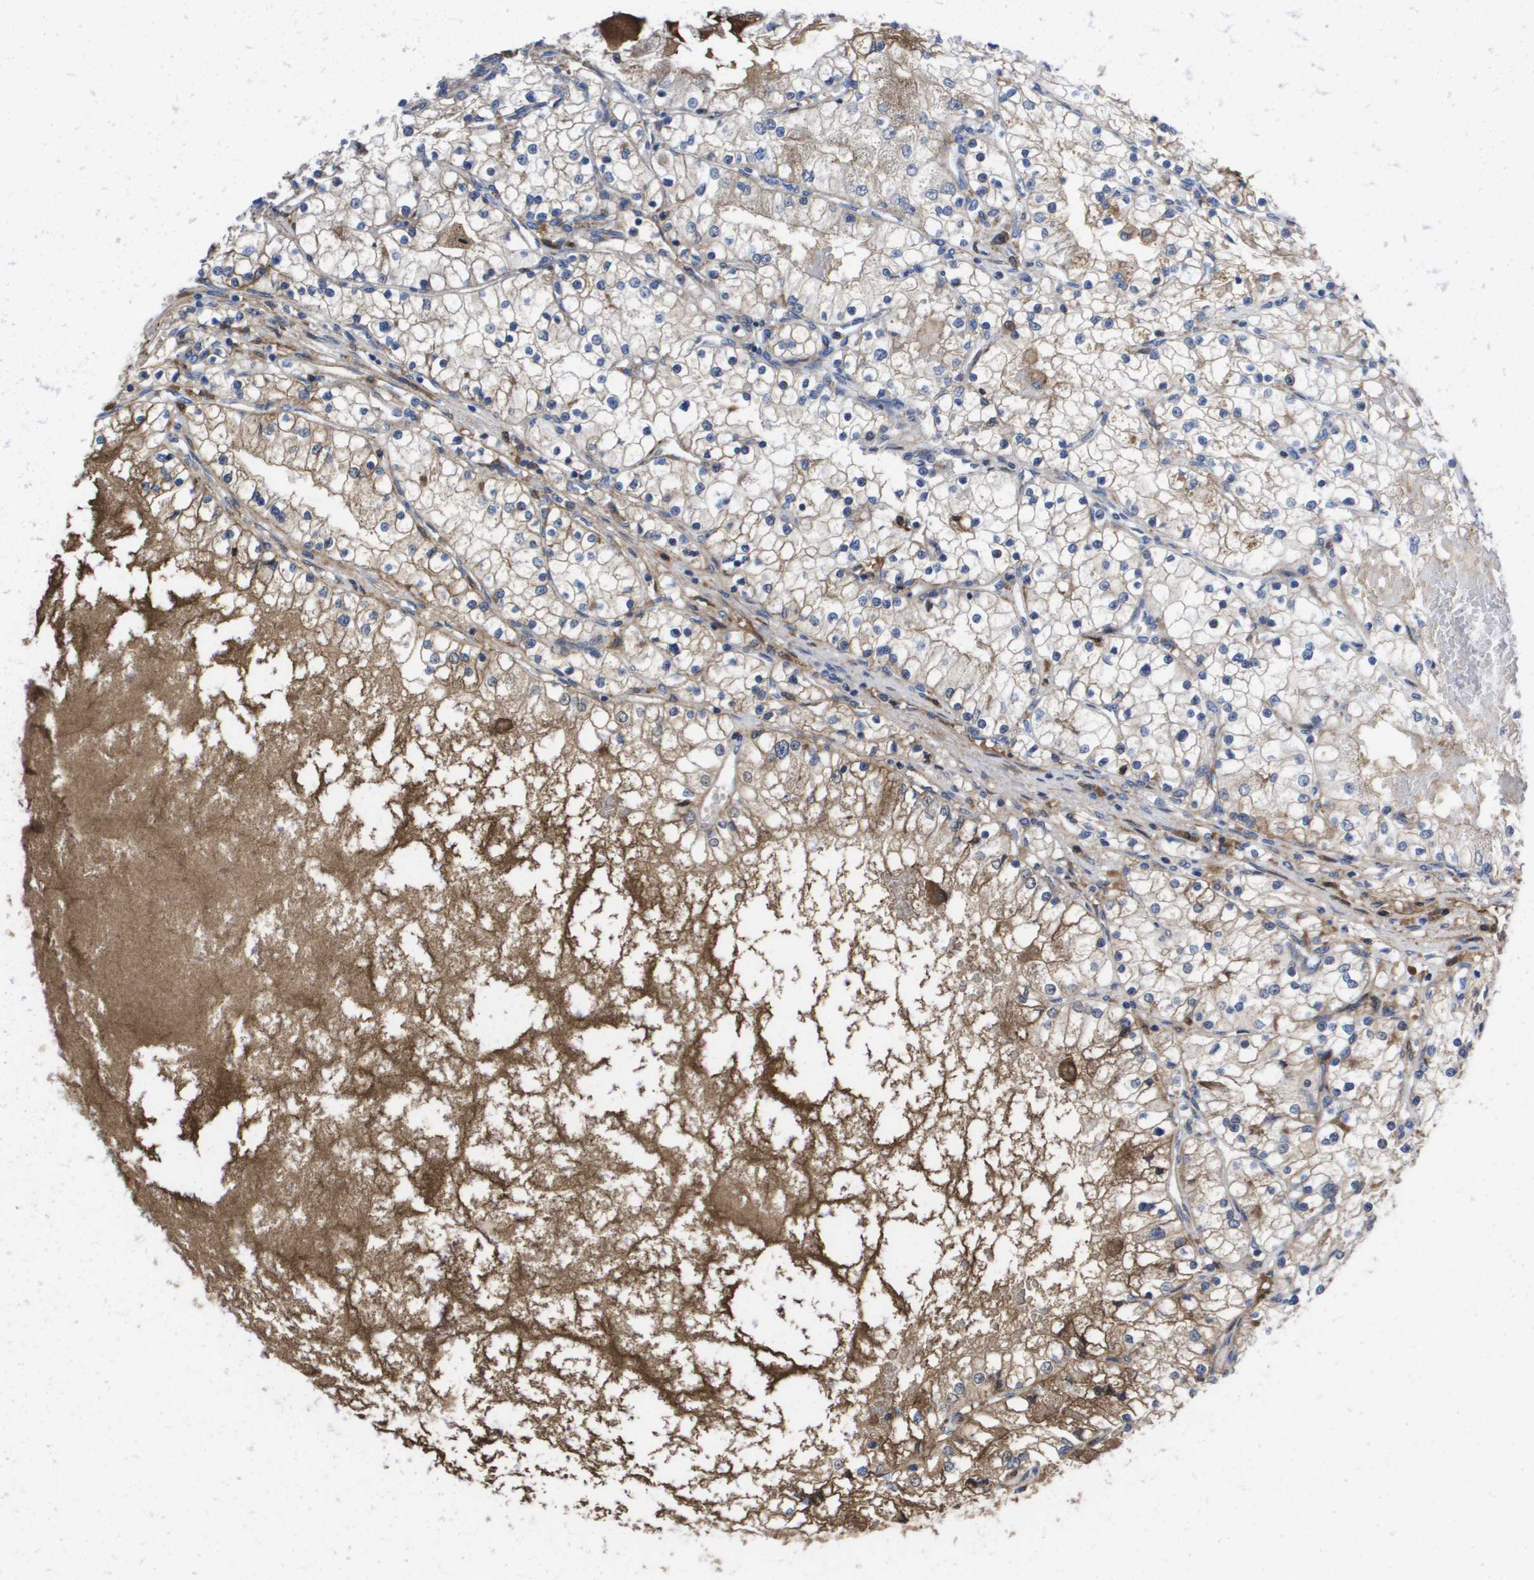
{"staining": {"intensity": "weak", "quantity": "<25%", "location": "cytoplasmic/membranous"}, "tissue": "renal cancer", "cell_type": "Tumor cells", "image_type": "cancer", "snomed": [{"axis": "morphology", "description": "Adenocarcinoma, NOS"}, {"axis": "topography", "description": "Kidney"}], "caption": "Immunohistochemistry (IHC) image of neoplastic tissue: adenocarcinoma (renal) stained with DAB (3,3'-diaminobenzidine) displays no significant protein staining in tumor cells.", "gene": "SERPINC1", "patient": {"sex": "male", "age": 68}}